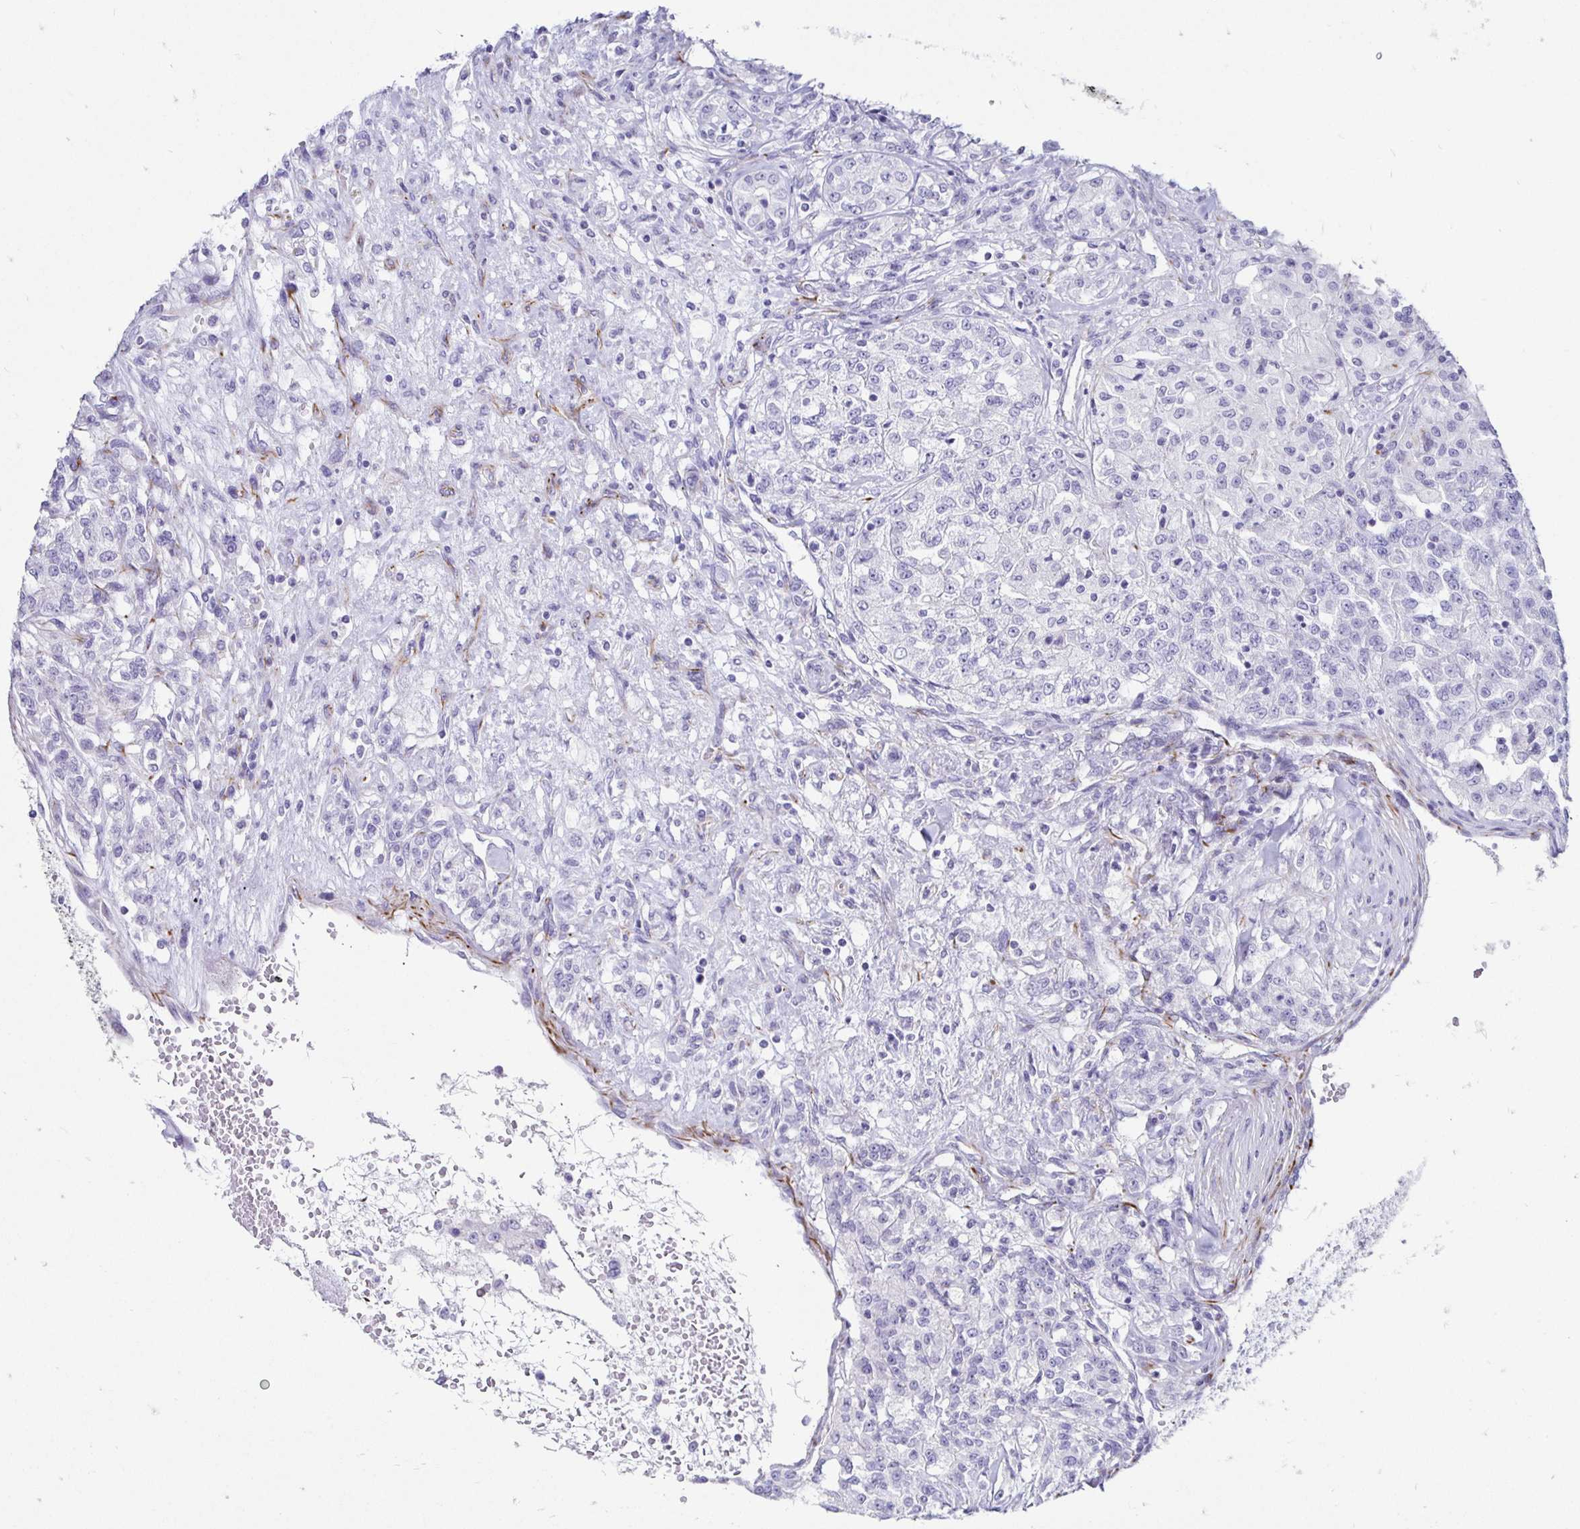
{"staining": {"intensity": "negative", "quantity": "none", "location": "none"}, "tissue": "renal cancer", "cell_type": "Tumor cells", "image_type": "cancer", "snomed": [{"axis": "morphology", "description": "Adenocarcinoma, NOS"}, {"axis": "topography", "description": "Kidney"}], "caption": "IHC micrograph of neoplastic tissue: human renal cancer stained with DAB shows no significant protein positivity in tumor cells. (Stains: DAB (3,3'-diaminobenzidine) immunohistochemistry (IHC) with hematoxylin counter stain, Microscopy: brightfield microscopy at high magnification).", "gene": "TMEM54", "patient": {"sex": "female", "age": 63}}